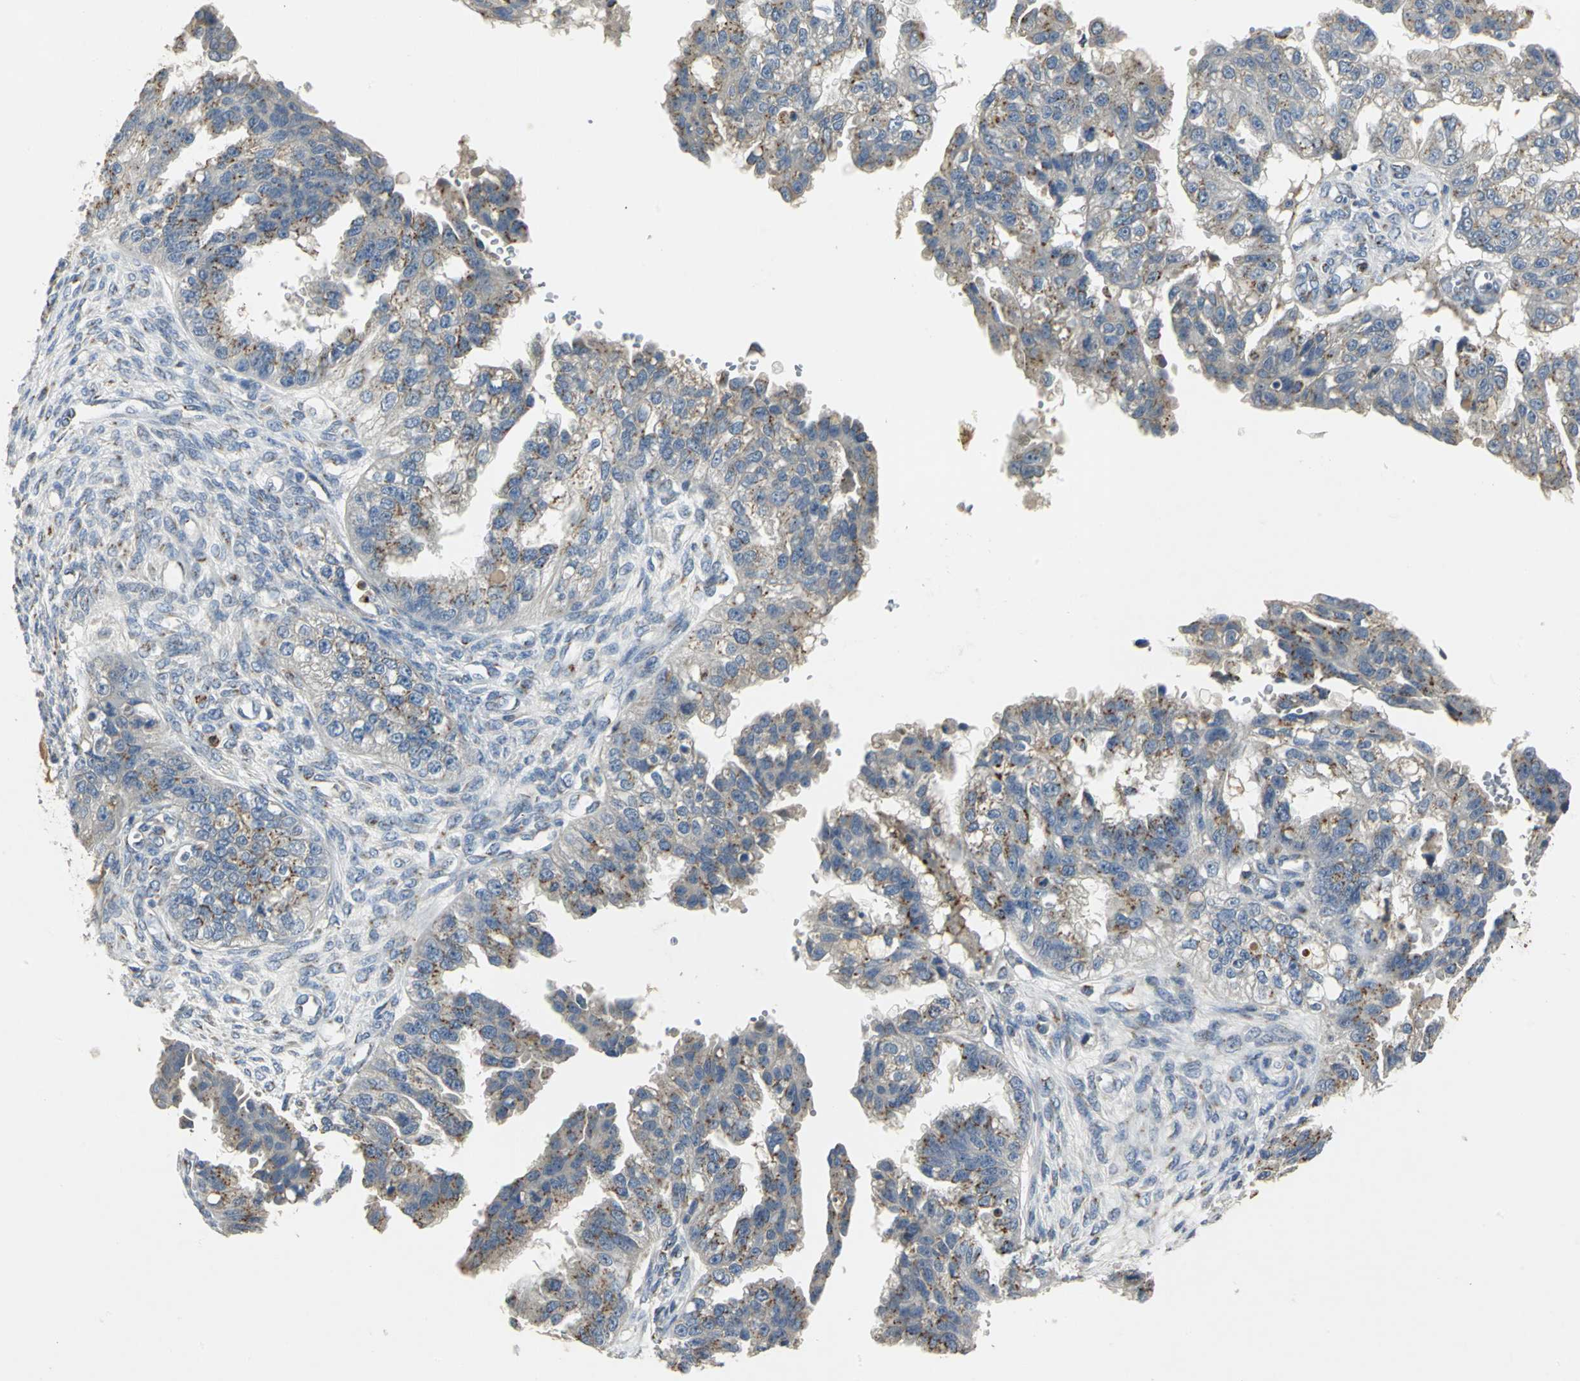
{"staining": {"intensity": "moderate", "quantity": "25%-75%", "location": "cytoplasmic/membranous"}, "tissue": "ovarian cancer", "cell_type": "Tumor cells", "image_type": "cancer", "snomed": [{"axis": "morphology", "description": "Cystadenocarcinoma, serous, NOS"}, {"axis": "topography", "description": "Ovary"}], "caption": "Human ovarian cancer (serous cystadenocarcinoma) stained with a brown dye demonstrates moderate cytoplasmic/membranous positive expression in approximately 25%-75% of tumor cells.", "gene": "TM9SF2", "patient": {"sex": "female", "age": 58}}